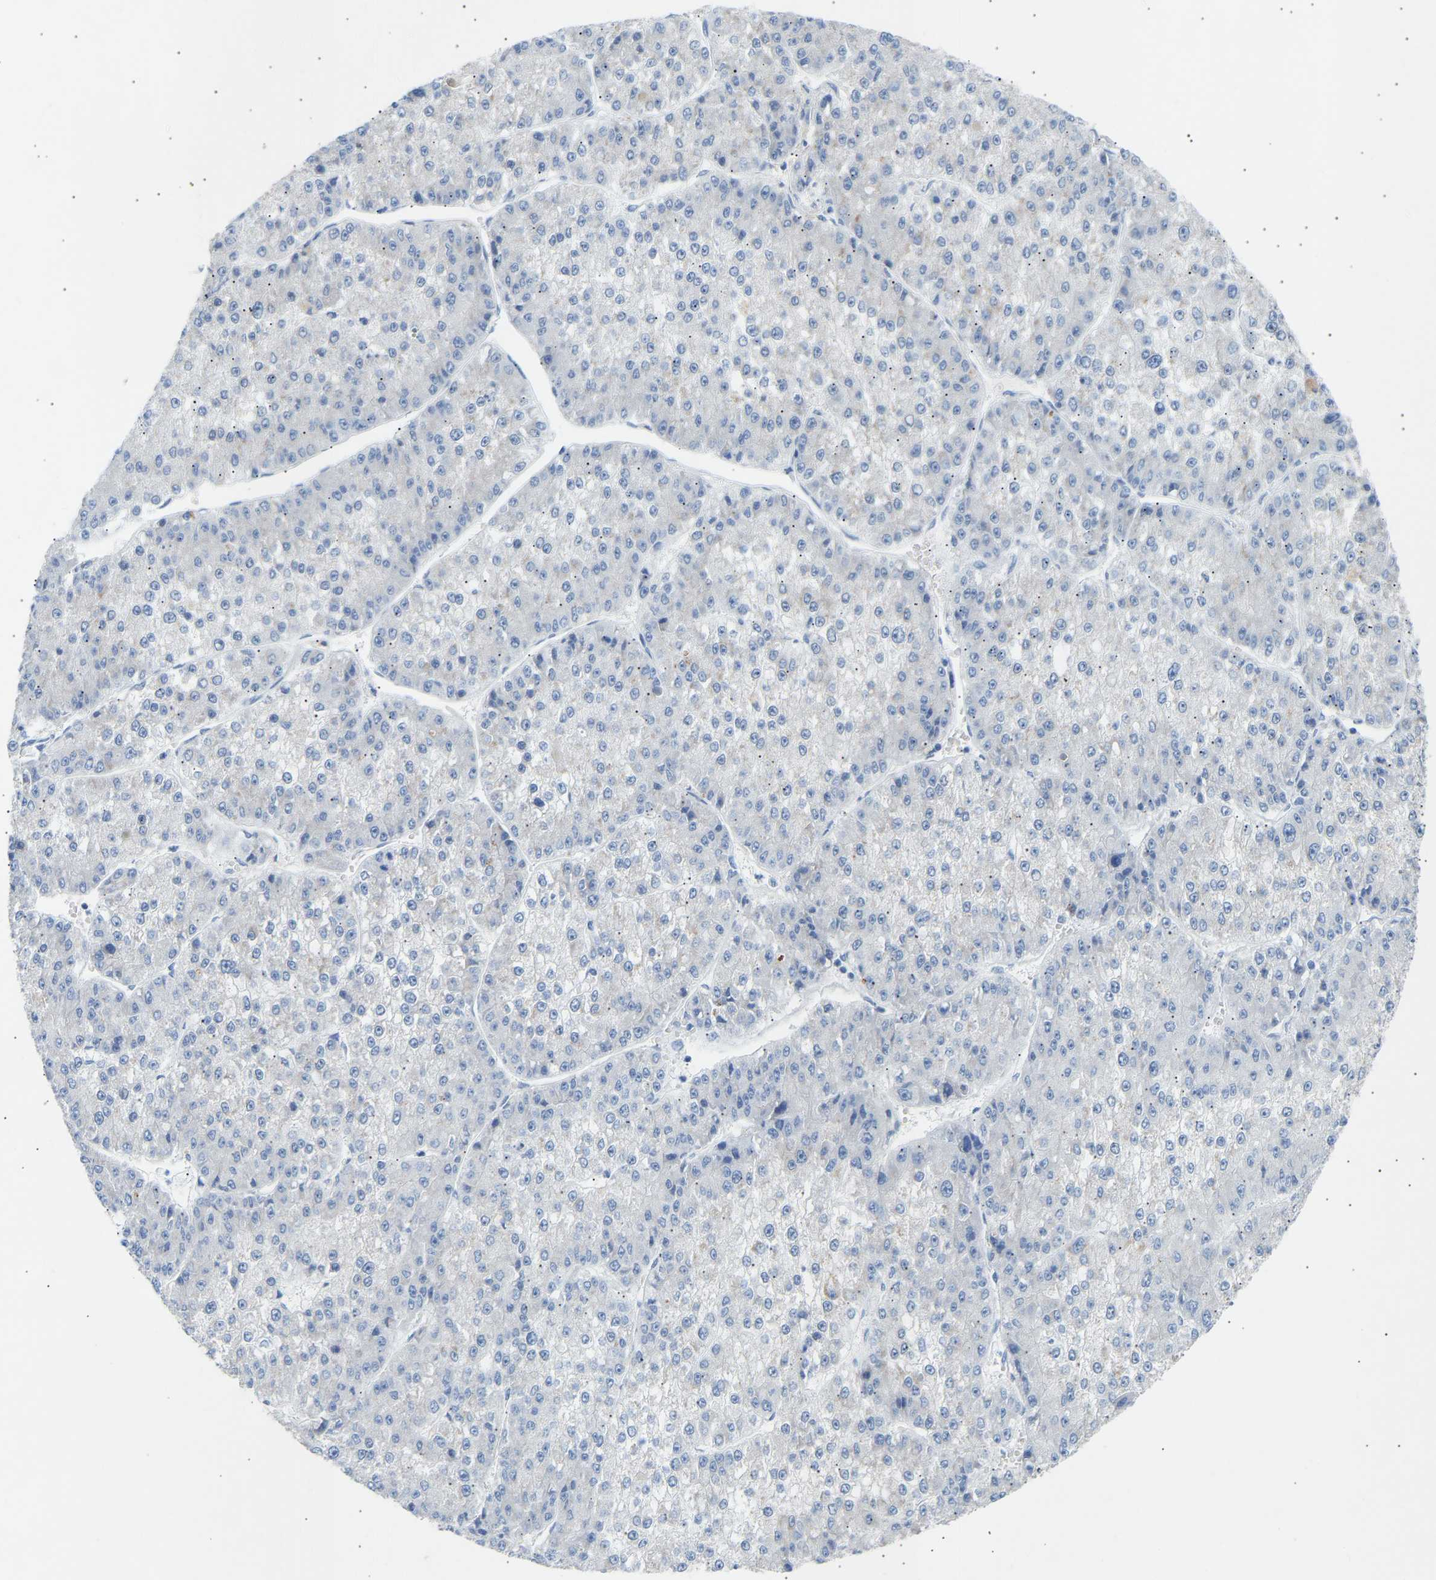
{"staining": {"intensity": "negative", "quantity": "none", "location": "none"}, "tissue": "liver cancer", "cell_type": "Tumor cells", "image_type": "cancer", "snomed": [{"axis": "morphology", "description": "Carcinoma, Hepatocellular, NOS"}, {"axis": "topography", "description": "Liver"}], "caption": "Hepatocellular carcinoma (liver) was stained to show a protein in brown. There is no significant expression in tumor cells.", "gene": "PEX1", "patient": {"sex": "female", "age": 73}}